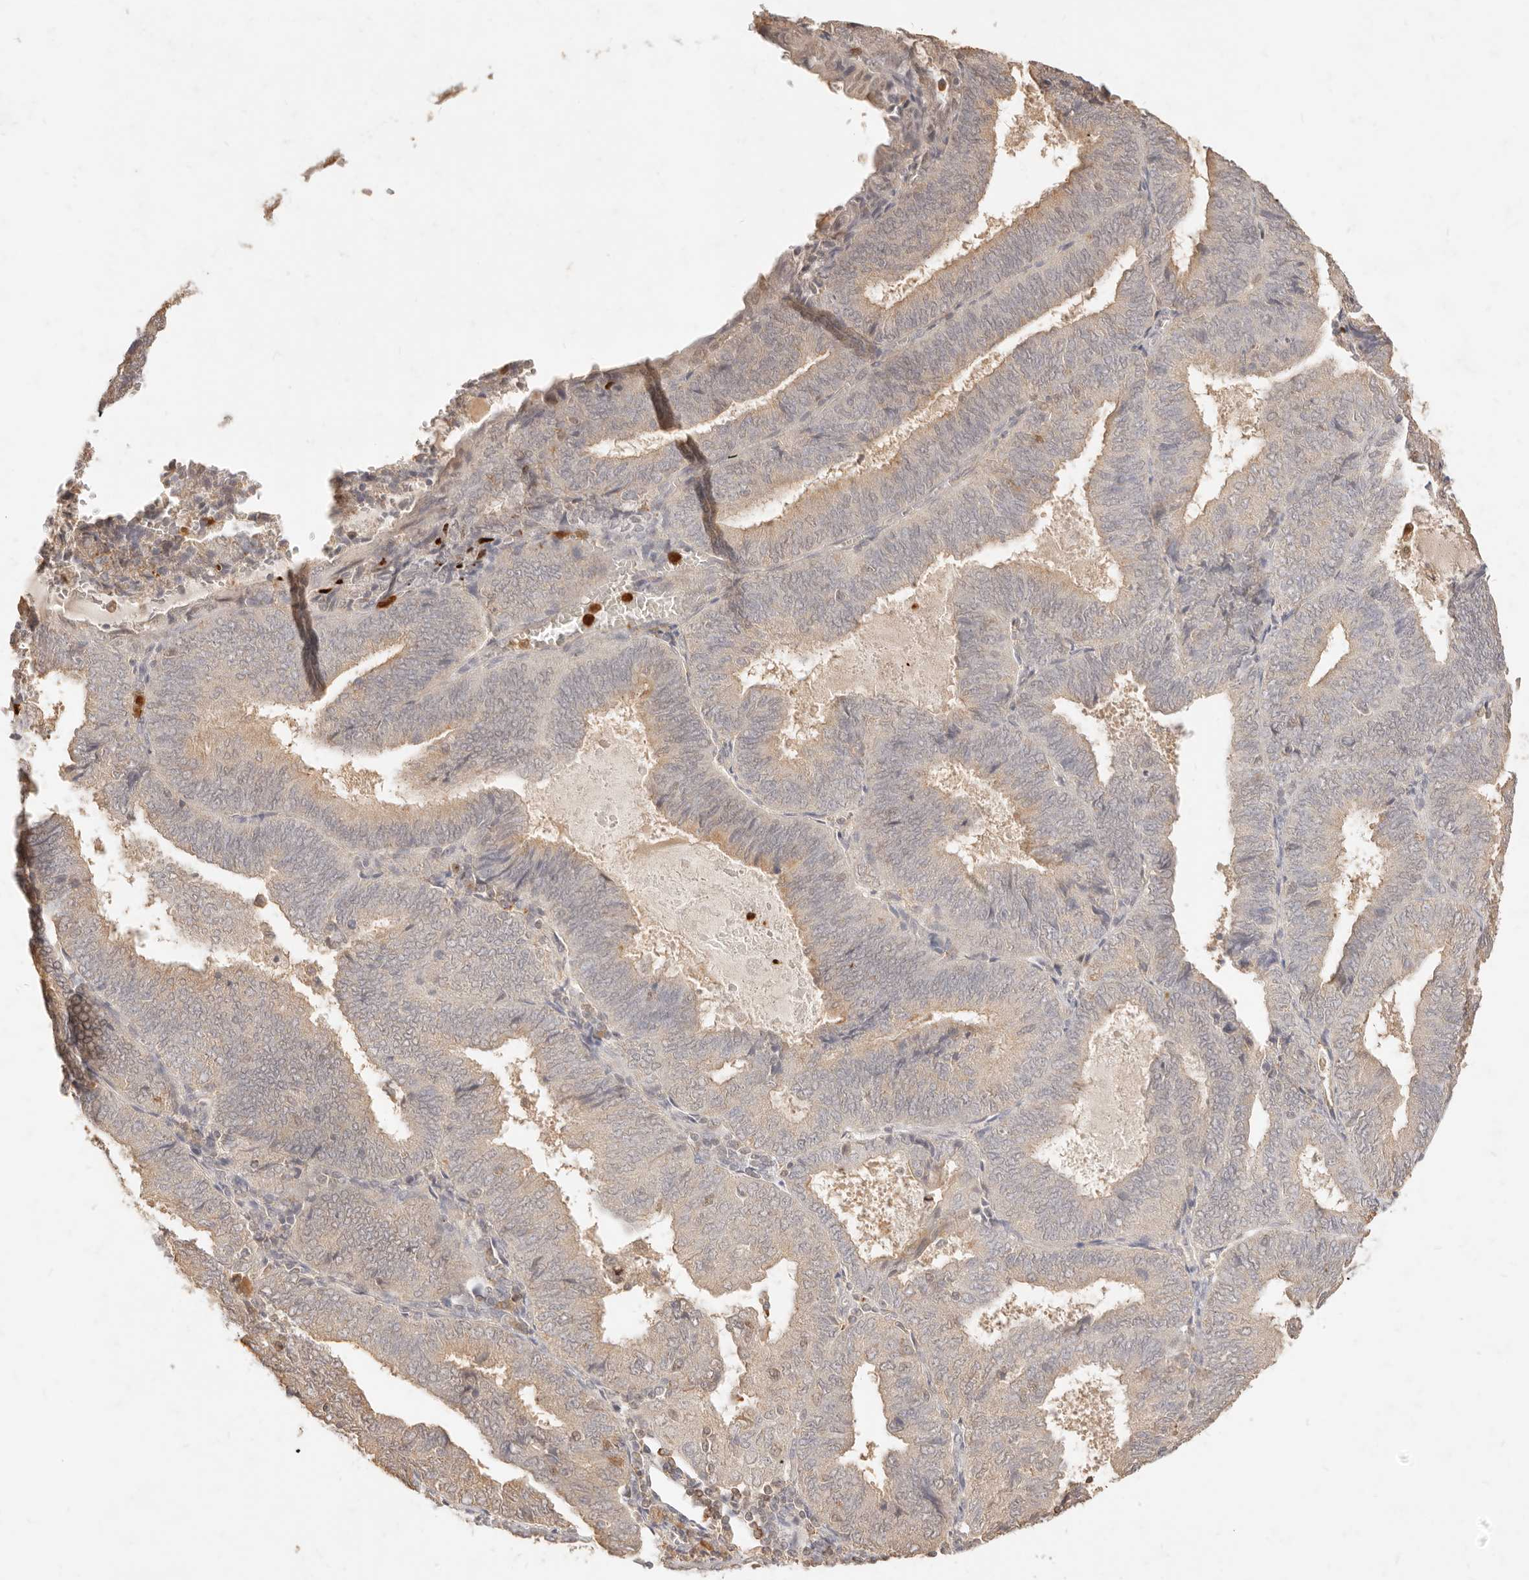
{"staining": {"intensity": "strong", "quantity": "<25%", "location": "cytoplasmic/membranous"}, "tissue": "endometrial cancer", "cell_type": "Tumor cells", "image_type": "cancer", "snomed": [{"axis": "morphology", "description": "Adenocarcinoma, NOS"}, {"axis": "topography", "description": "Endometrium"}], "caption": "Endometrial cancer was stained to show a protein in brown. There is medium levels of strong cytoplasmic/membranous staining in approximately <25% of tumor cells. Using DAB (brown) and hematoxylin (blue) stains, captured at high magnification using brightfield microscopy.", "gene": "TMTC2", "patient": {"sex": "female", "age": 81}}